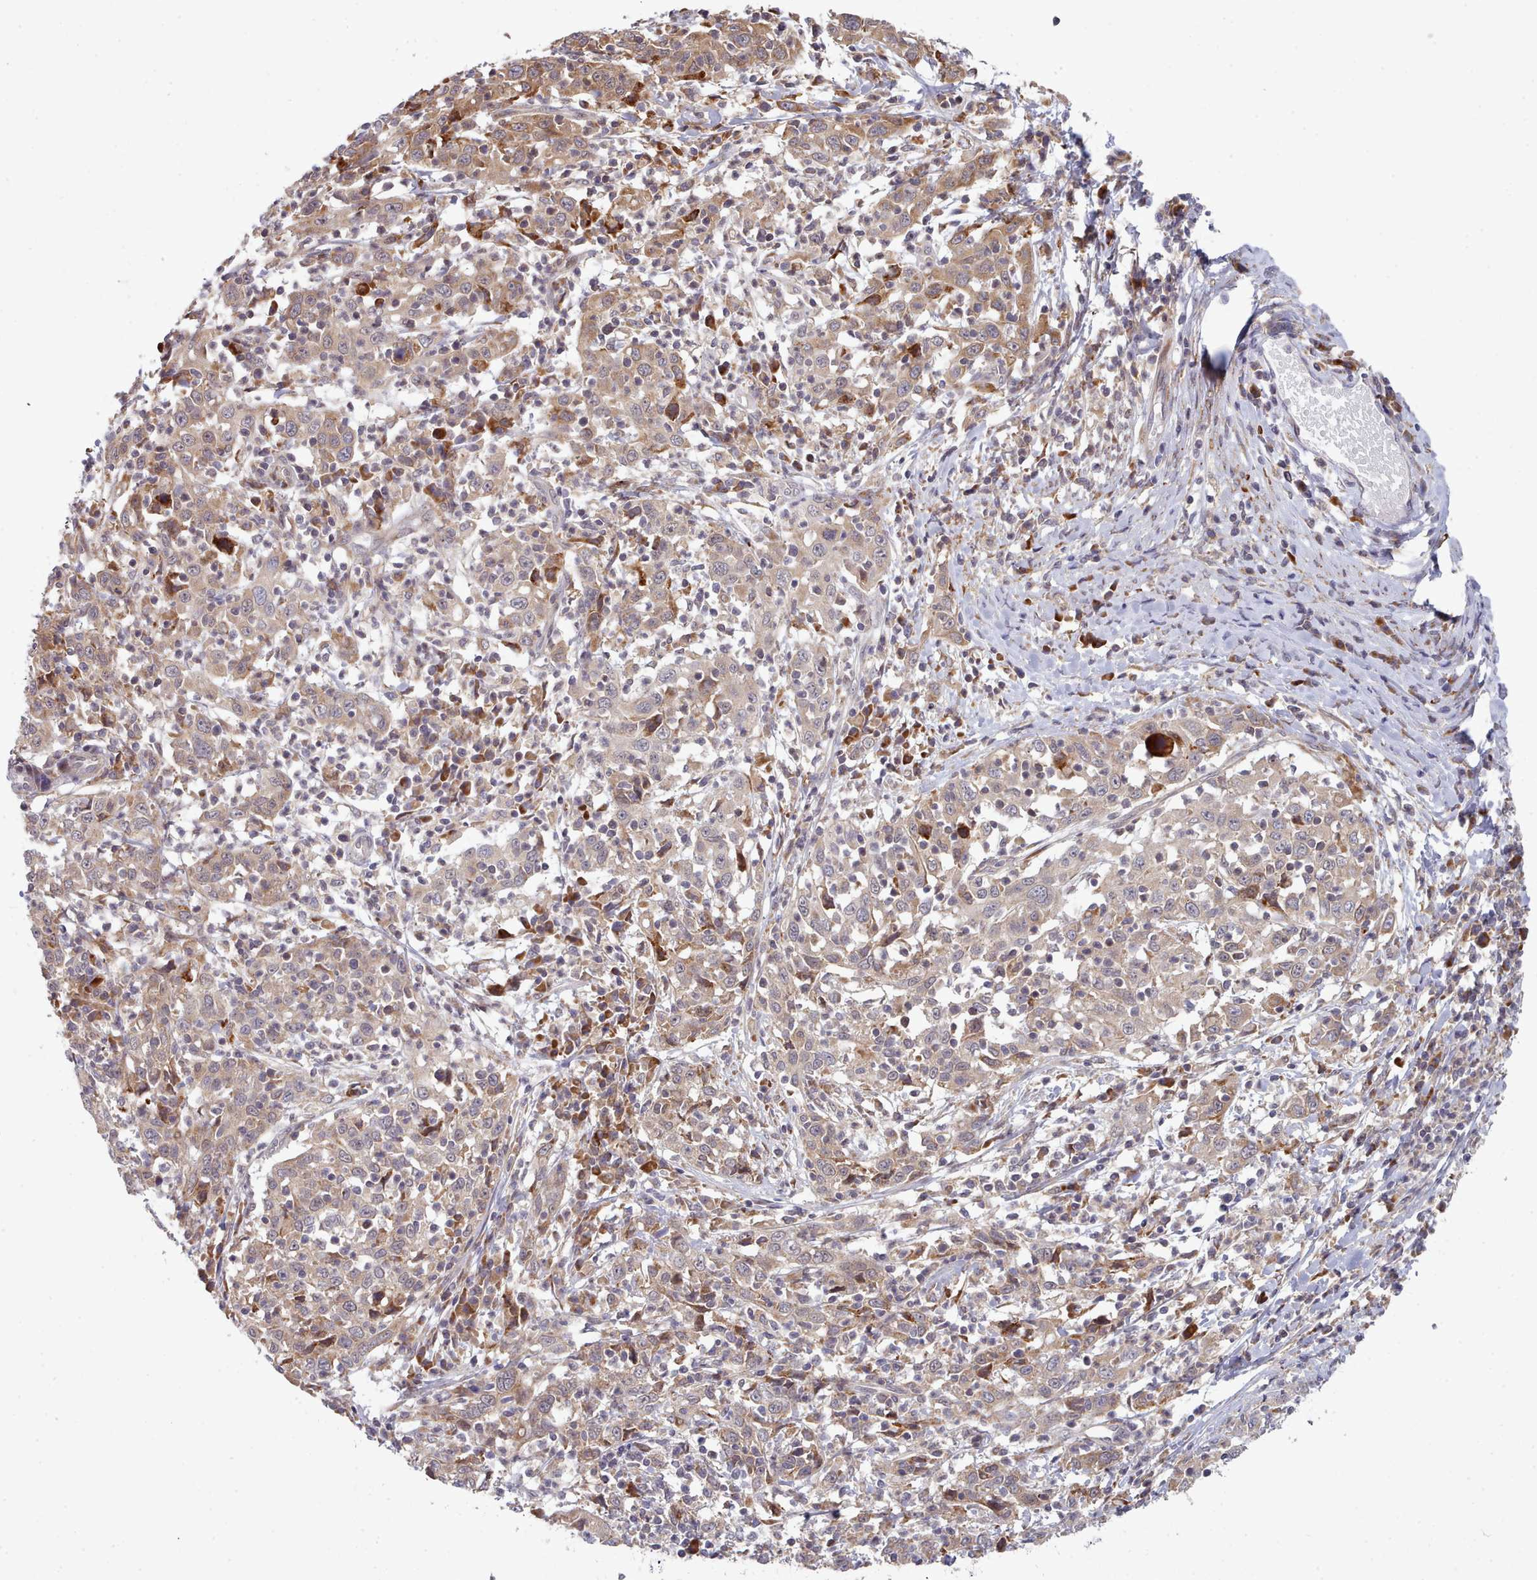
{"staining": {"intensity": "weak", "quantity": "25%-75%", "location": "cytoplasmic/membranous"}, "tissue": "cervical cancer", "cell_type": "Tumor cells", "image_type": "cancer", "snomed": [{"axis": "morphology", "description": "Squamous cell carcinoma, NOS"}, {"axis": "topography", "description": "Cervix"}], "caption": "IHC photomicrograph of cervical squamous cell carcinoma stained for a protein (brown), which exhibits low levels of weak cytoplasmic/membranous positivity in approximately 25%-75% of tumor cells.", "gene": "TRIM26", "patient": {"sex": "female", "age": 46}}